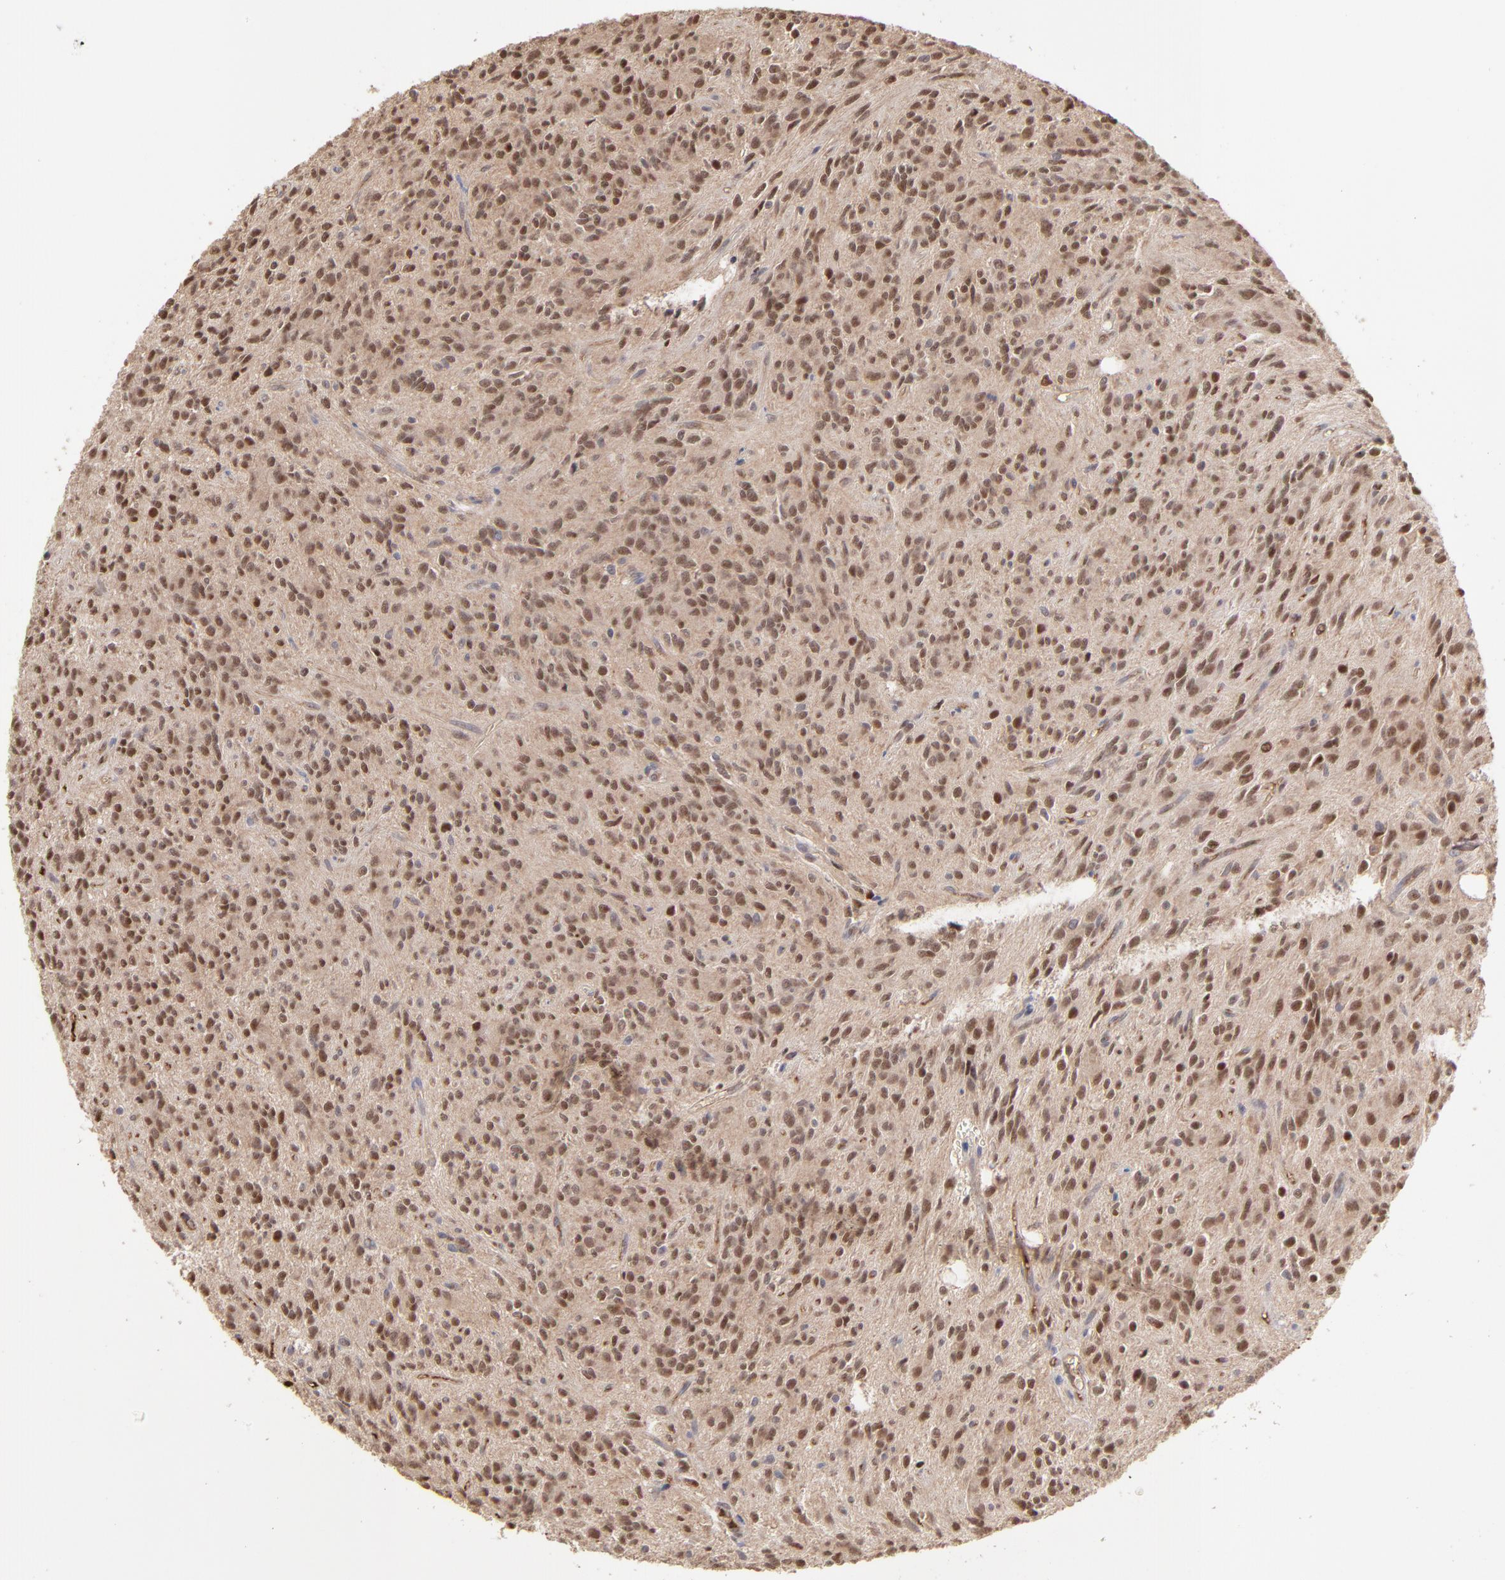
{"staining": {"intensity": "moderate", "quantity": ">75%", "location": "cytoplasmic/membranous,nuclear"}, "tissue": "glioma", "cell_type": "Tumor cells", "image_type": "cancer", "snomed": [{"axis": "morphology", "description": "Glioma, malignant, Low grade"}, {"axis": "topography", "description": "Brain"}], "caption": "Tumor cells exhibit medium levels of moderate cytoplasmic/membranous and nuclear positivity in approximately >75% of cells in glioma. (IHC, brightfield microscopy, high magnification).", "gene": "PSMD14", "patient": {"sex": "female", "age": 15}}